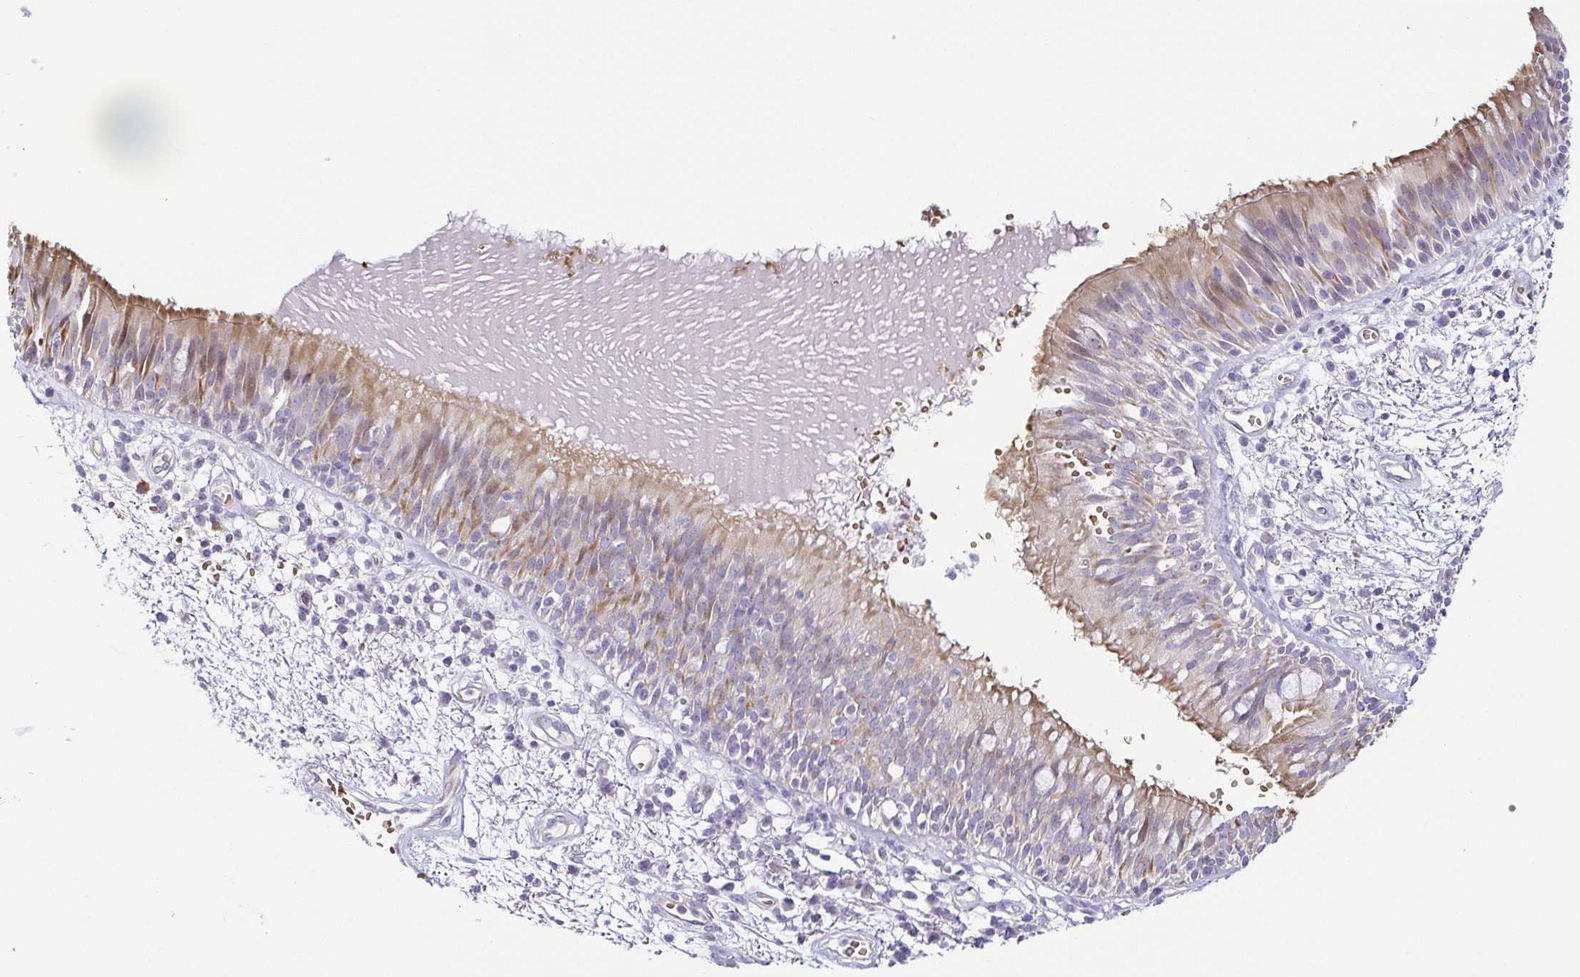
{"staining": {"intensity": "moderate", "quantity": "25%-75%", "location": "cytoplasmic/membranous"}, "tissue": "bronchus", "cell_type": "Respiratory epithelial cells", "image_type": "normal", "snomed": [{"axis": "morphology", "description": "Normal tissue, NOS"}, {"axis": "morphology", "description": "Squamous cell carcinoma, NOS"}, {"axis": "topography", "description": "Cartilage tissue"}, {"axis": "topography", "description": "Bronchus"}, {"axis": "topography", "description": "Lung"}], "caption": "Benign bronchus reveals moderate cytoplasmic/membranous staining in approximately 25%-75% of respiratory epithelial cells.", "gene": "FAM162B", "patient": {"sex": "male", "age": 66}}